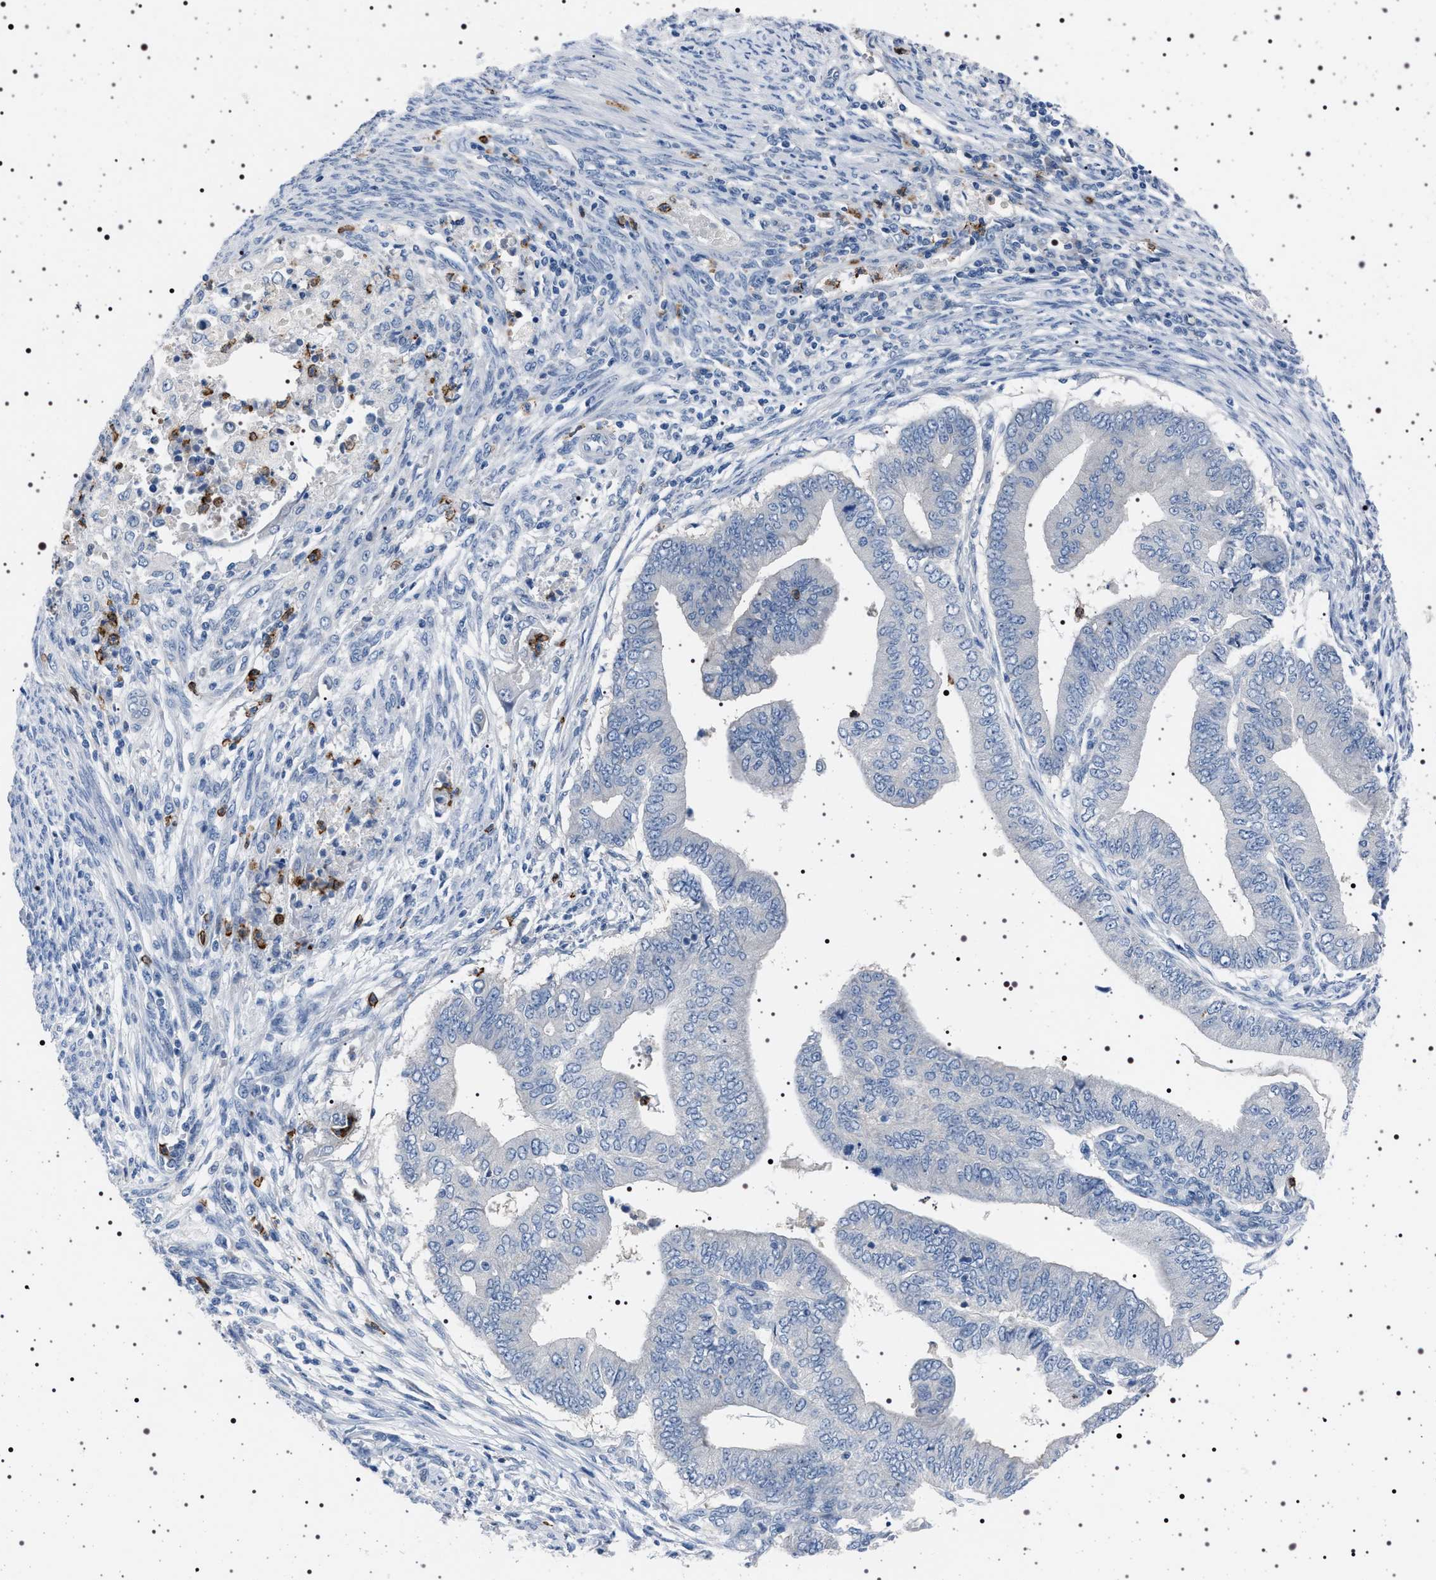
{"staining": {"intensity": "negative", "quantity": "none", "location": "none"}, "tissue": "endometrial cancer", "cell_type": "Tumor cells", "image_type": "cancer", "snomed": [{"axis": "morphology", "description": "Polyp, NOS"}, {"axis": "morphology", "description": "Adenocarcinoma, NOS"}, {"axis": "morphology", "description": "Adenoma, NOS"}, {"axis": "topography", "description": "Endometrium"}], "caption": "DAB immunohistochemical staining of human endometrial cancer exhibits no significant expression in tumor cells.", "gene": "NAT9", "patient": {"sex": "female", "age": 79}}